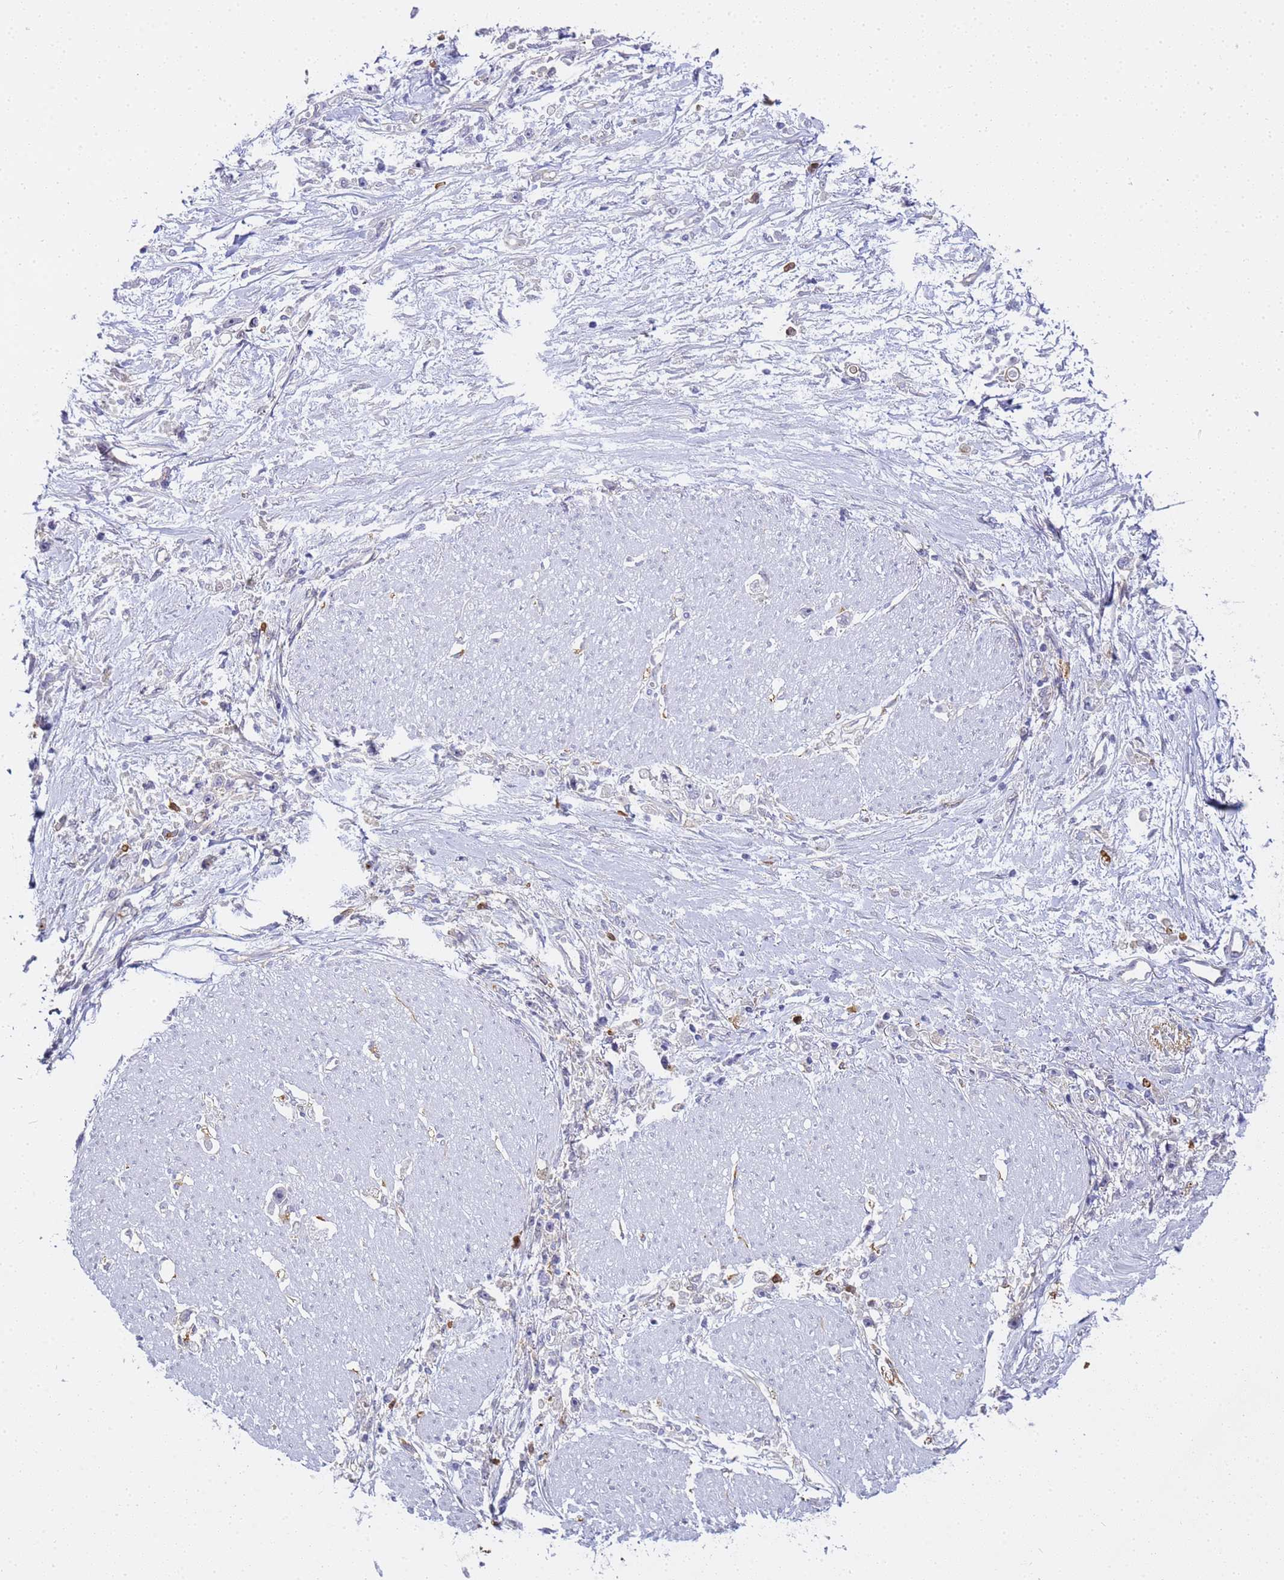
{"staining": {"intensity": "negative", "quantity": "none", "location": "none"}, "tissue": "stomach cancer", "cell_type": "Tumor cells", "image_type": "cancer", "snomed": [{"axis": "morphology", "description": "Adenocarcinoma, NOS"}, {"axis": "topography", "description": "Stomach"}], "caption": "An IHC photomicrograph of stomach cancer (adenocarcinoma) is shown. There is no staining in tumor cells of stomach cancer (adenocarcinoma). (Brightfield microscopy of DAB (3,3'-diaminobenzidine) IHC at high magnification).", "gene": "GON4L", "patient": {"sex": "female", "age": 59}}